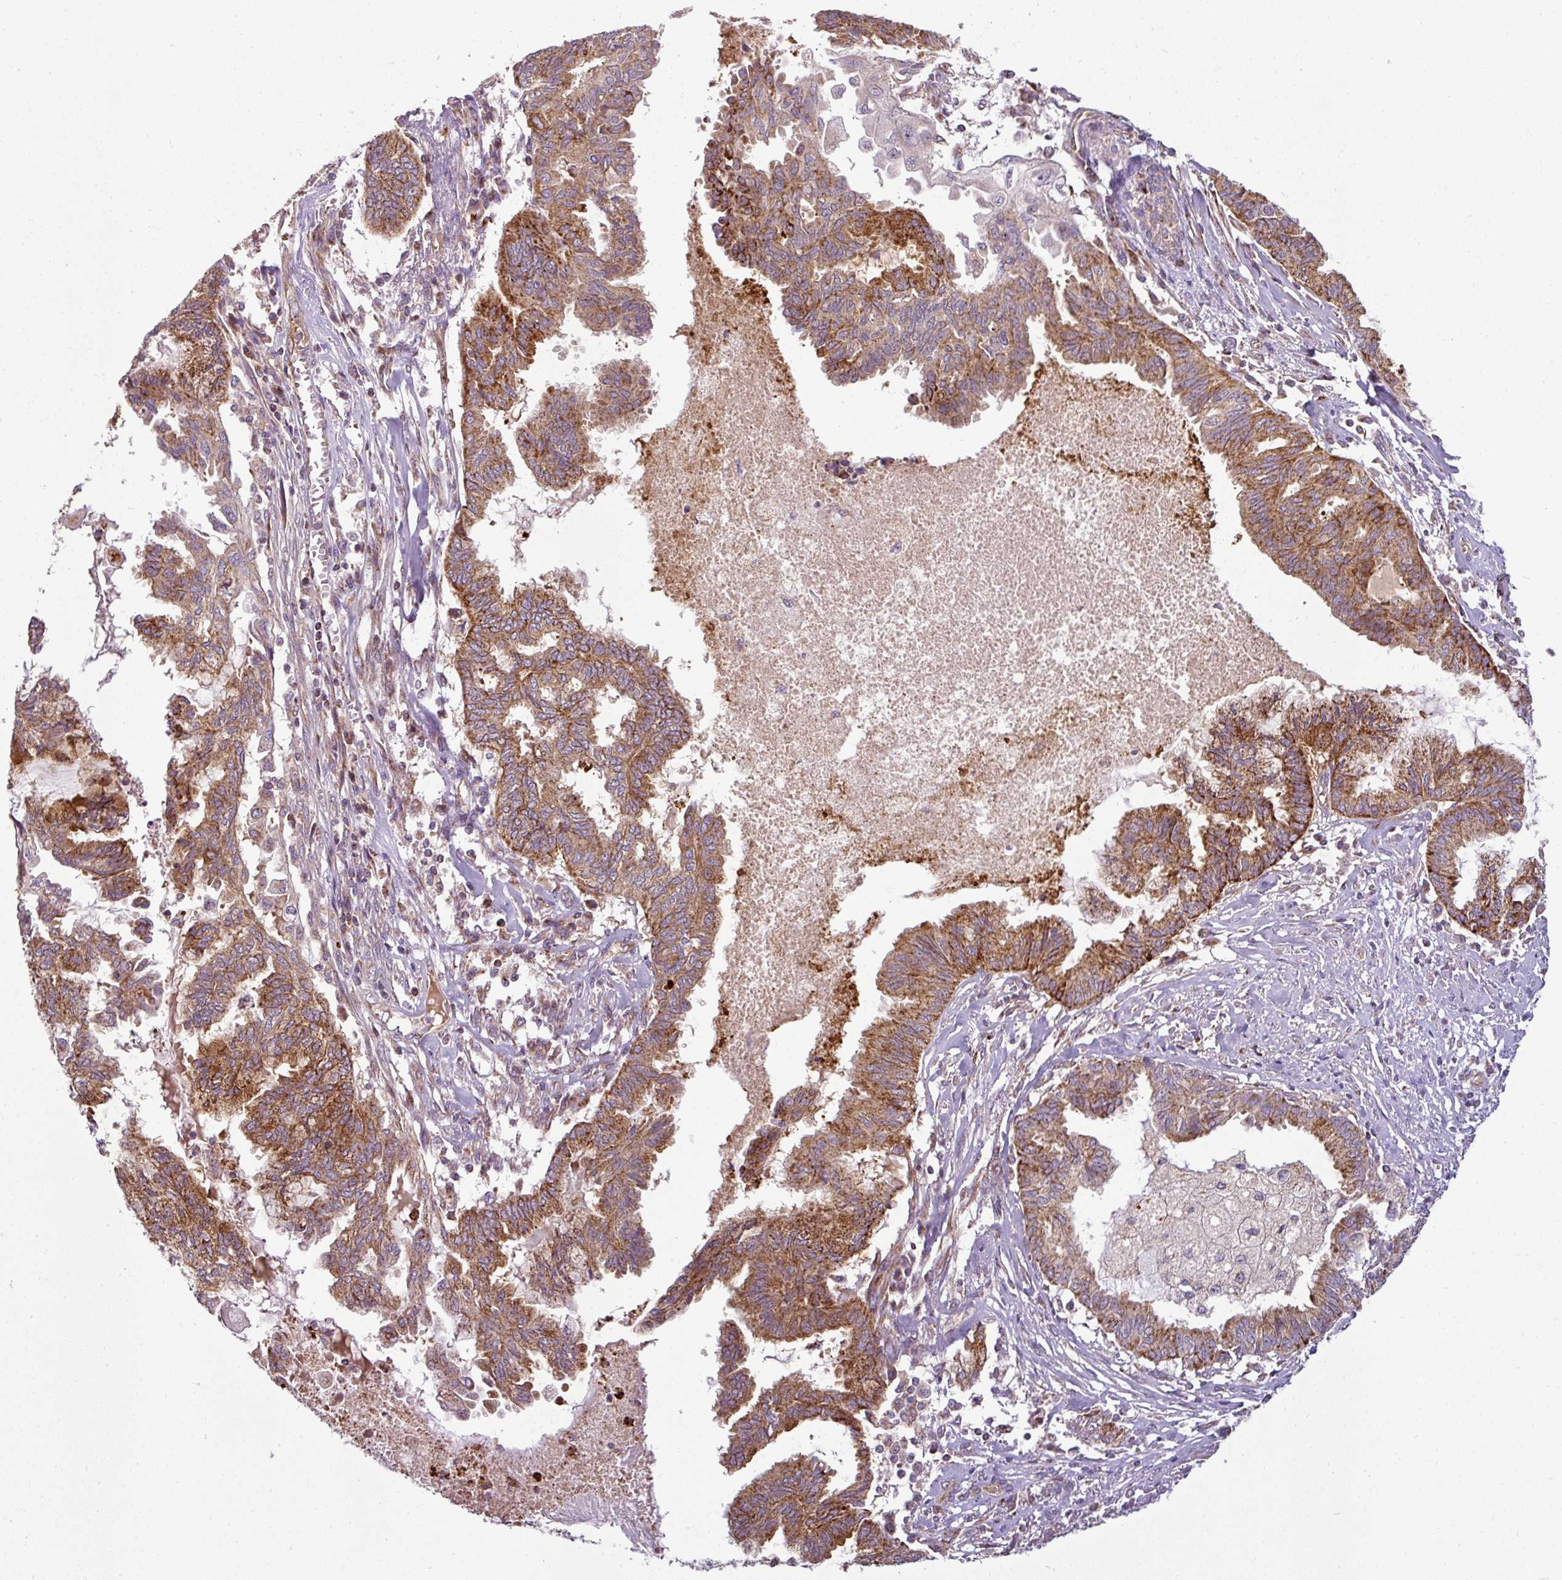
{"staining": {"intensity": "moderate", "quantity": ">75%", "location": "cytoplasmic/membranous"}, "tissue": "endometrial cancer", "cell_type": "Tumor cells", "image_type": "cancer", "snomed": [{"axis": "morphology", "description": "Adenocarcinoma, NOS"}, {"axis": "topography", "description": "Endometrium"}], "caption": "This histopathology image reveals immunohistochemistry (IHC) staining of human endometrial adenocarcinoma, with medium moderate cytoplasmic/membranous expression in approximately >75% of tumor cells.", "gene": "PRELID3B", "patient": {"sex": "female", "age": 86}}